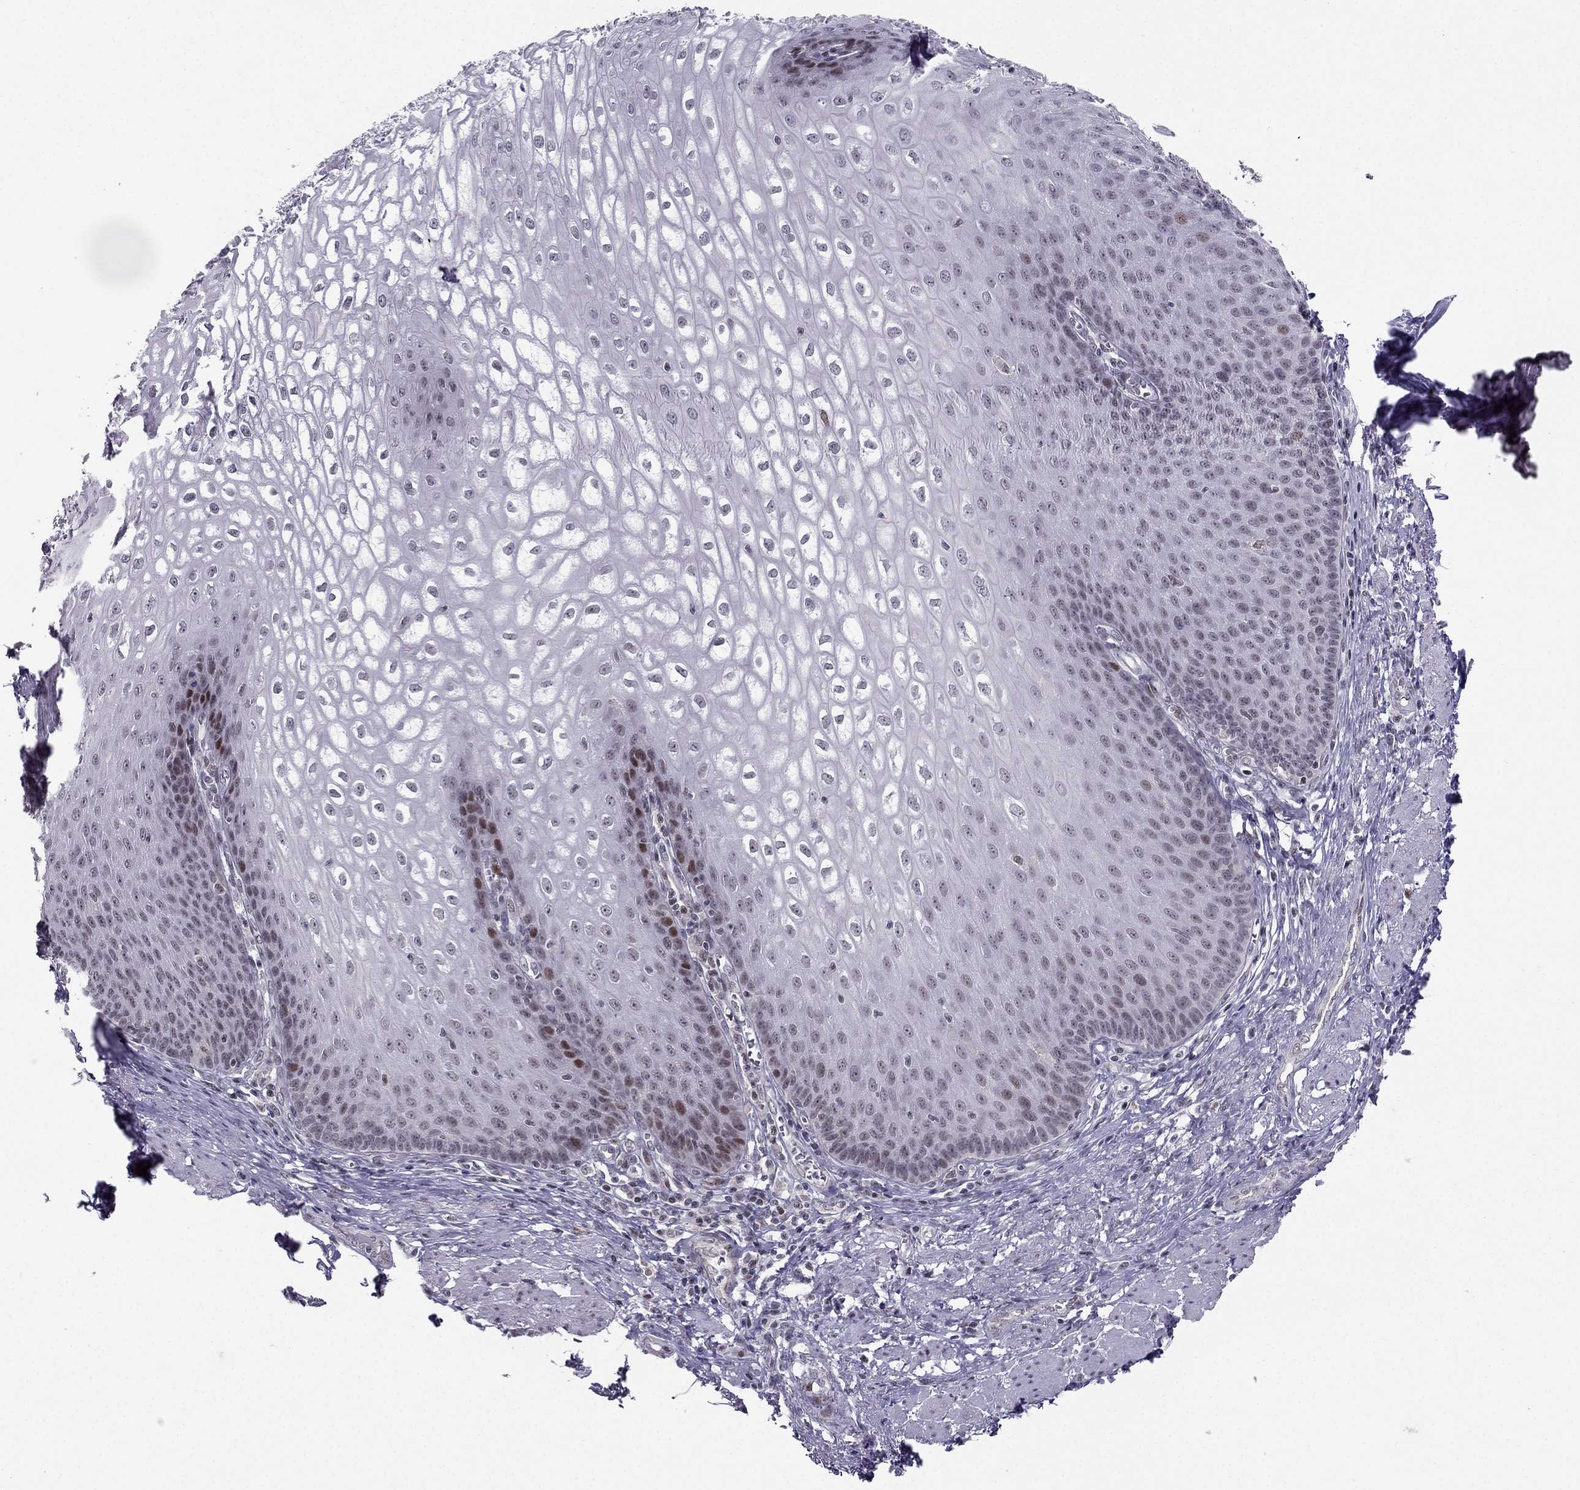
{"staining": {"intensity": "moderate", "quantity": "<25%", "location": "nuclear"}, "tissue": "esophagus", "cell_type": "Squamous epithelial cells", "image_type": "normal", "snomed": [{"axis": "morphology", "description": "Normal tissue, NOS"}, {"axis": "topography", "description": "Esophagus"}], "caption": "Immunohistochemical staining of normal esophagus demonstrates <25% levels of moderate nuclear protein expression in about <25% of squamous epithelial cells. (Brightfield microscopy of DAB IHC at high magnification).", "gene": "RPRD2", "patient": {"sex": "male", "age": 58}}